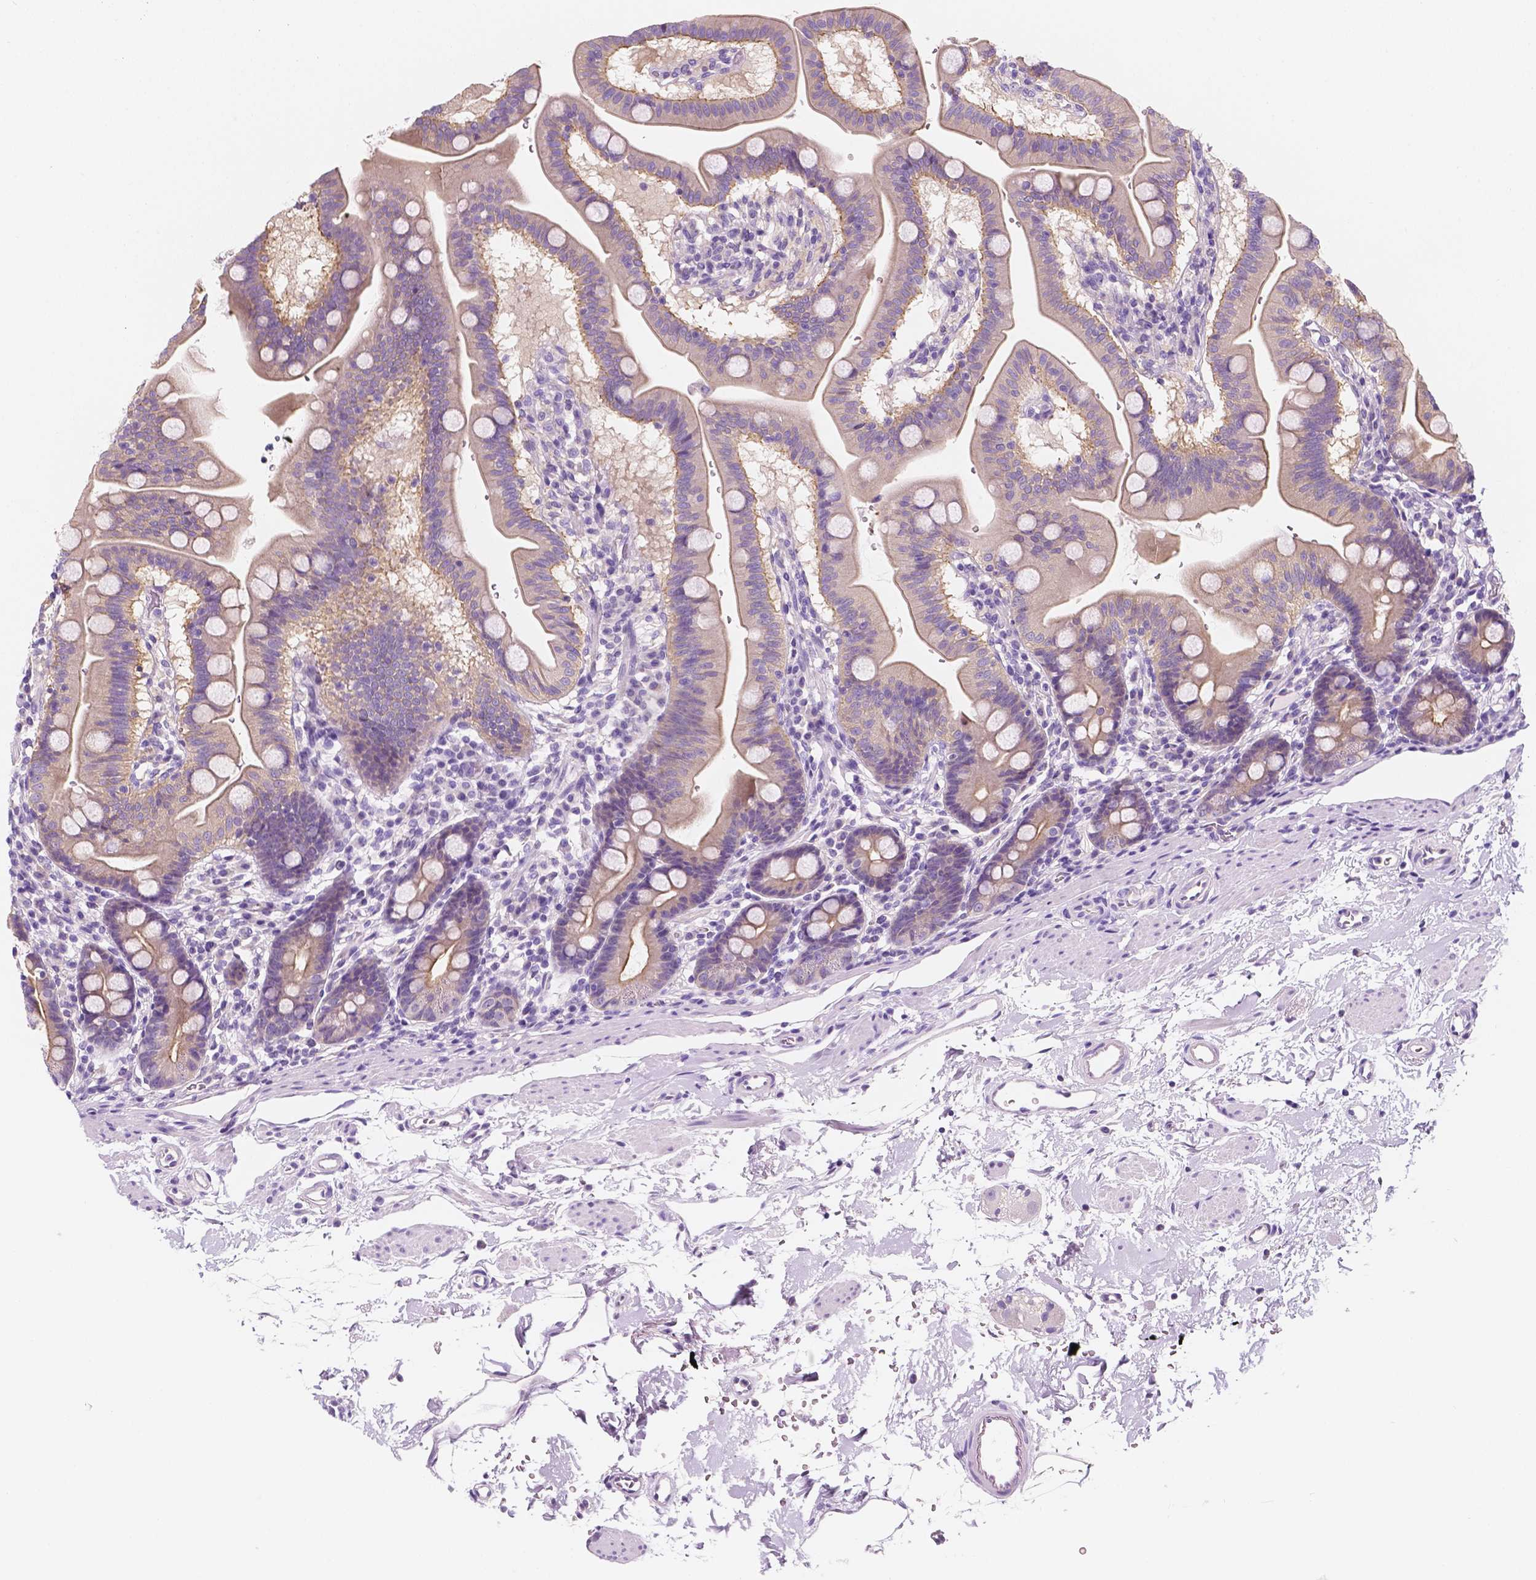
{"staining": {"intensity": "negative", "quantity": "none", "location": "none"}, "tissue": "duodenum", "cell_type": "Glandular cells", "image_type": "normal", "snomed": [{"axis": "morphology", "description": "Normal tissue, NOS"}, {"axis": "topography", "description": "Duodenum"}], "caption": "High magnification brightfield microscopy of unremarkable duodenum stained with DAB (3,3'-diaminobenzidine) (brown) and counterstained with hematoxylin (blue): glandular cells show no significant staining. The staining was performed using DAB to visualize the protein expression in brown, while the nuclei were stained in blue with hematoxylin (Magnification: 20x).", "gene": "SIRT2", "patient": {"sex": "male", "age": 59}}